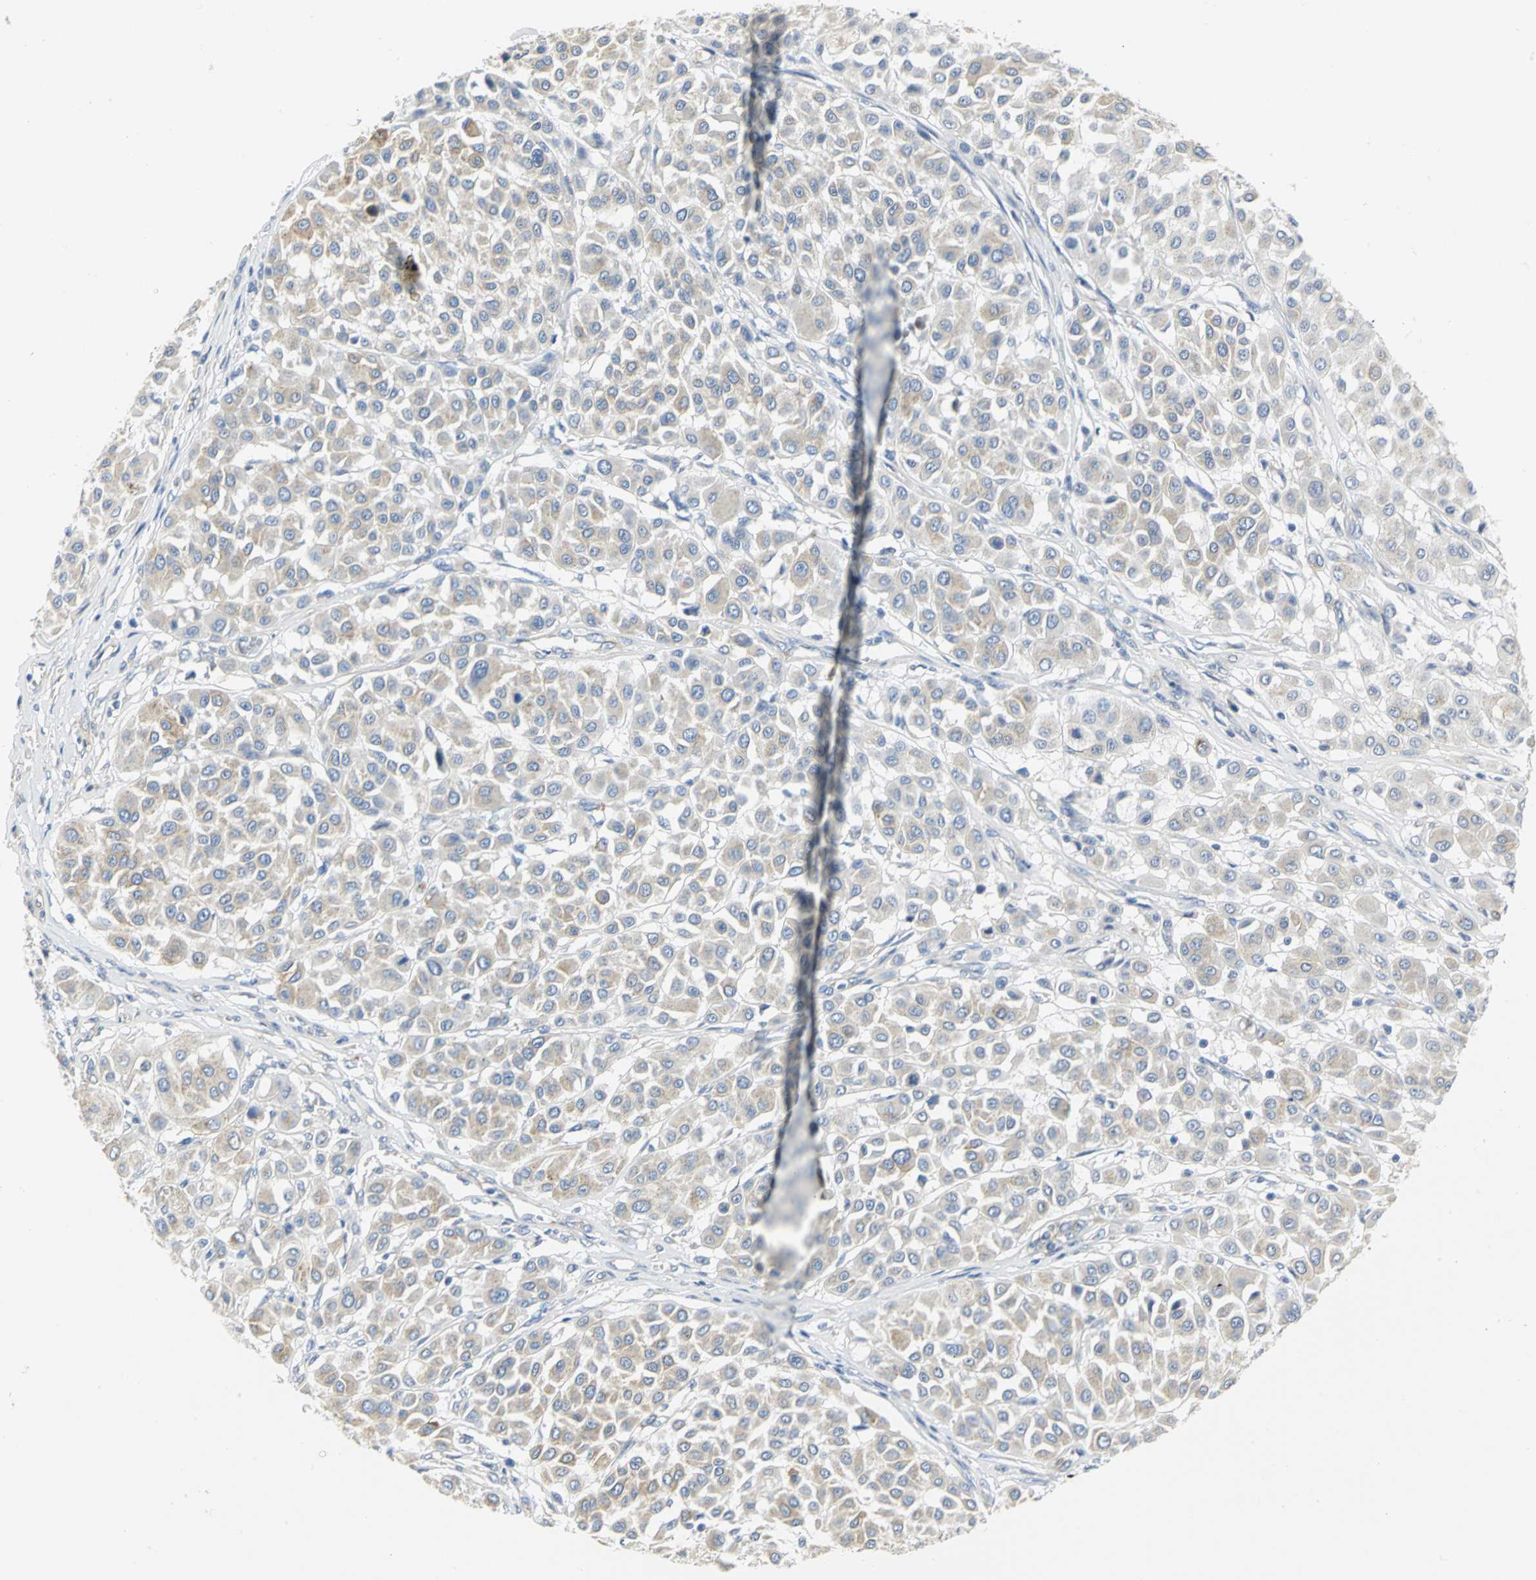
{"staining": {"intensity": "weak", "quantity": ">75%", "location": "cytoplasmic/membranous"}, "tissue": "melanoma", "cell_type": "Tumor cells", "image_type": "cancer", "snomed": [{"axis": "morphology", "description": "Malignant melanoma, Metastatic site"}, {"axis": "topography", "description": "Soft tissue"}], "caption": "Malignant melanoma (metastatic site) stained for a protein (brown) reveals weak cytoplasmic/membranous positive expression in approximately >75% of tumor cells.", "gene": "GNRH2", "patient": {"sex": "male", "age": 41}}